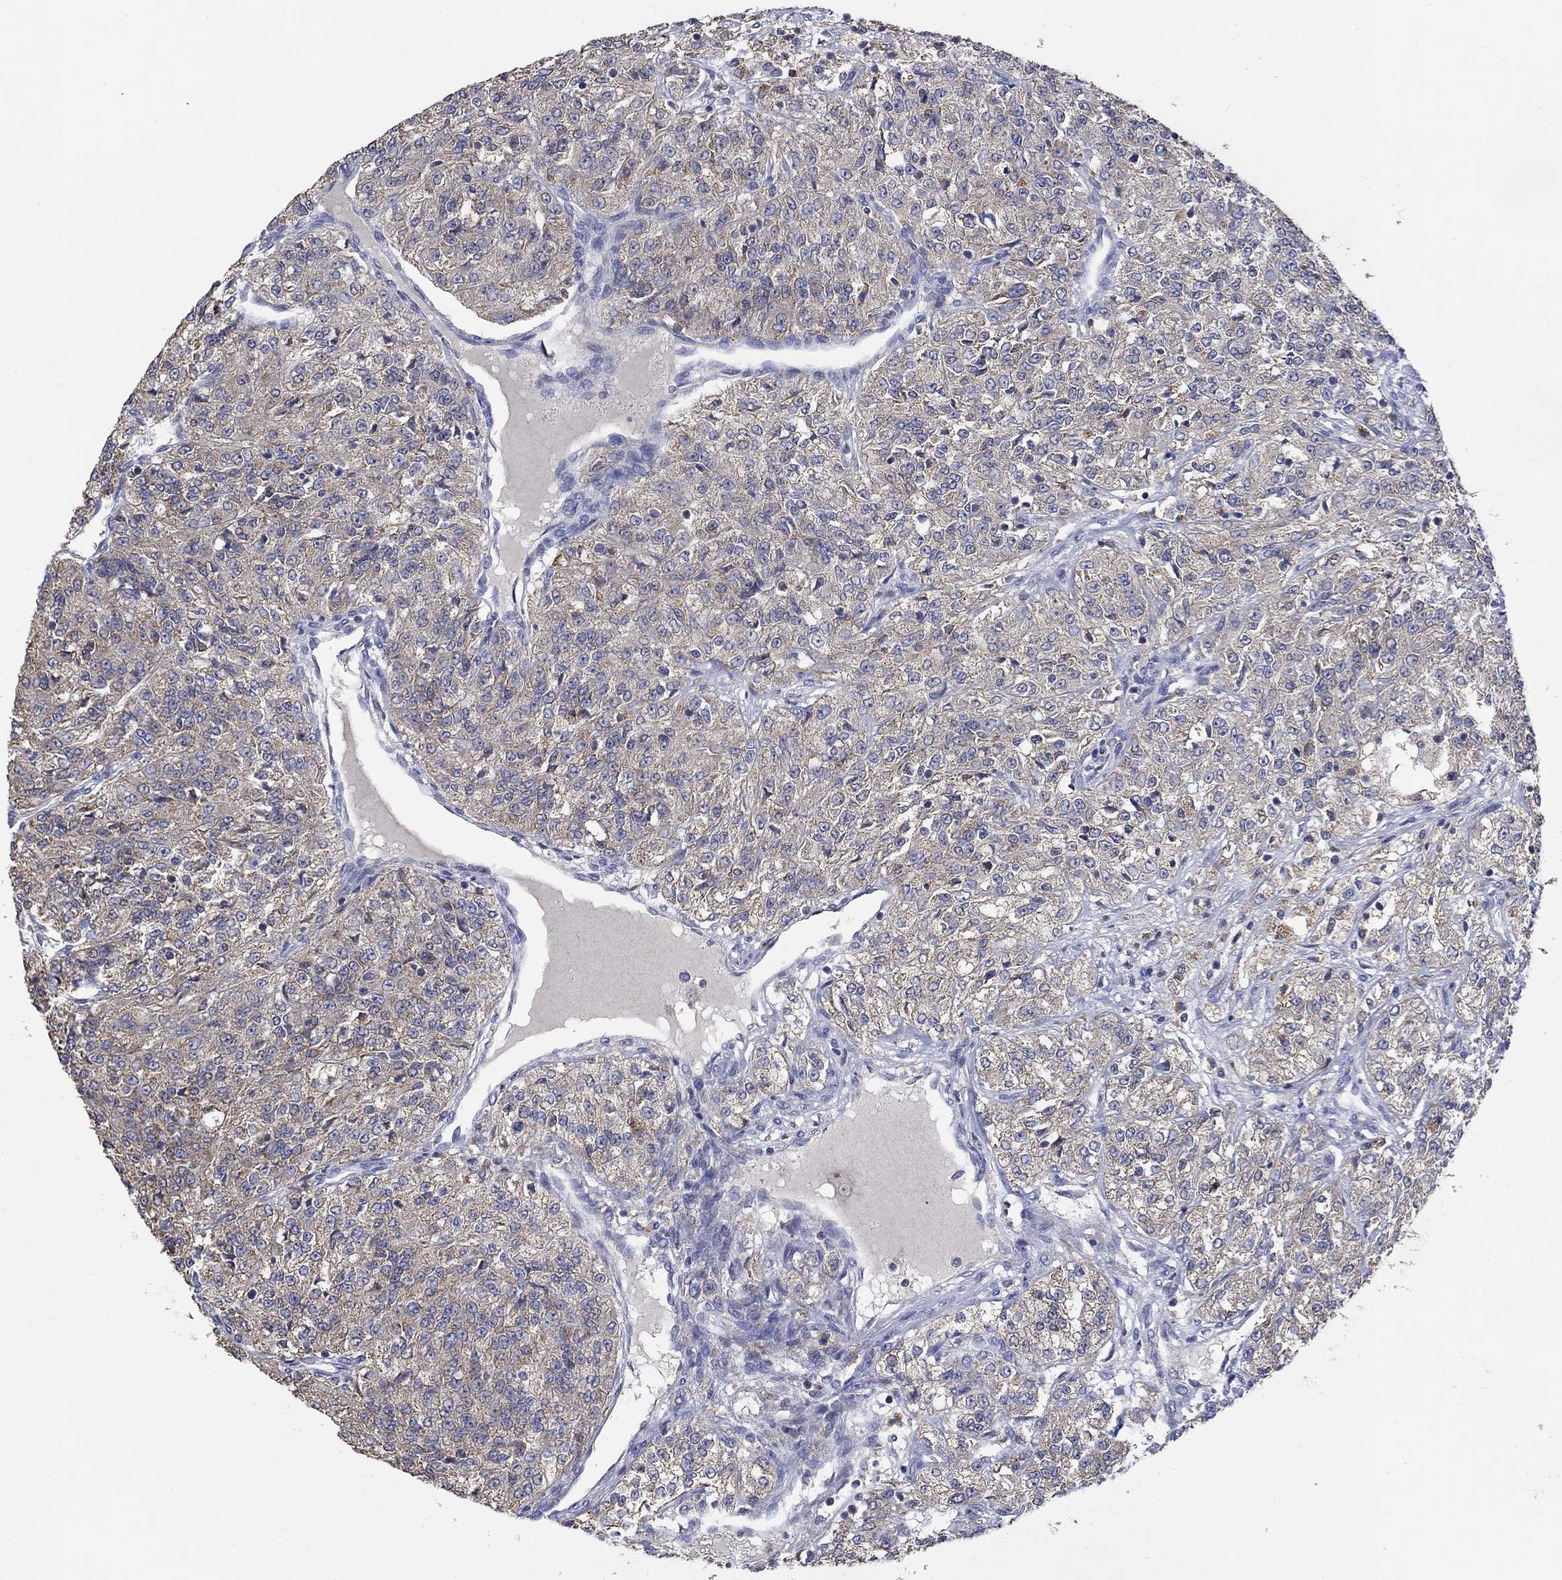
{"staining": {"intensity": "weak", "quantity": "25%-75%", "location": "cytoplasmic/membranous"}, "tissue": "renal cancer", "cell_type": "Tumor cells", "image_type": "cancer", "snomed": [{"axis": "morphology", "description": "Adenocarcinoma, NOS"}, {"axis": "topography", "description": "Kidney"}], "caption": "Protein expression analysis of renal cancer (adenocarcinoma) demonstrates weak cytoplasmic/membranous expression in approximately 25%-75% of tumor cells.", "gene": "UGT8", "patient": {"sex": "female", "age": 63}}